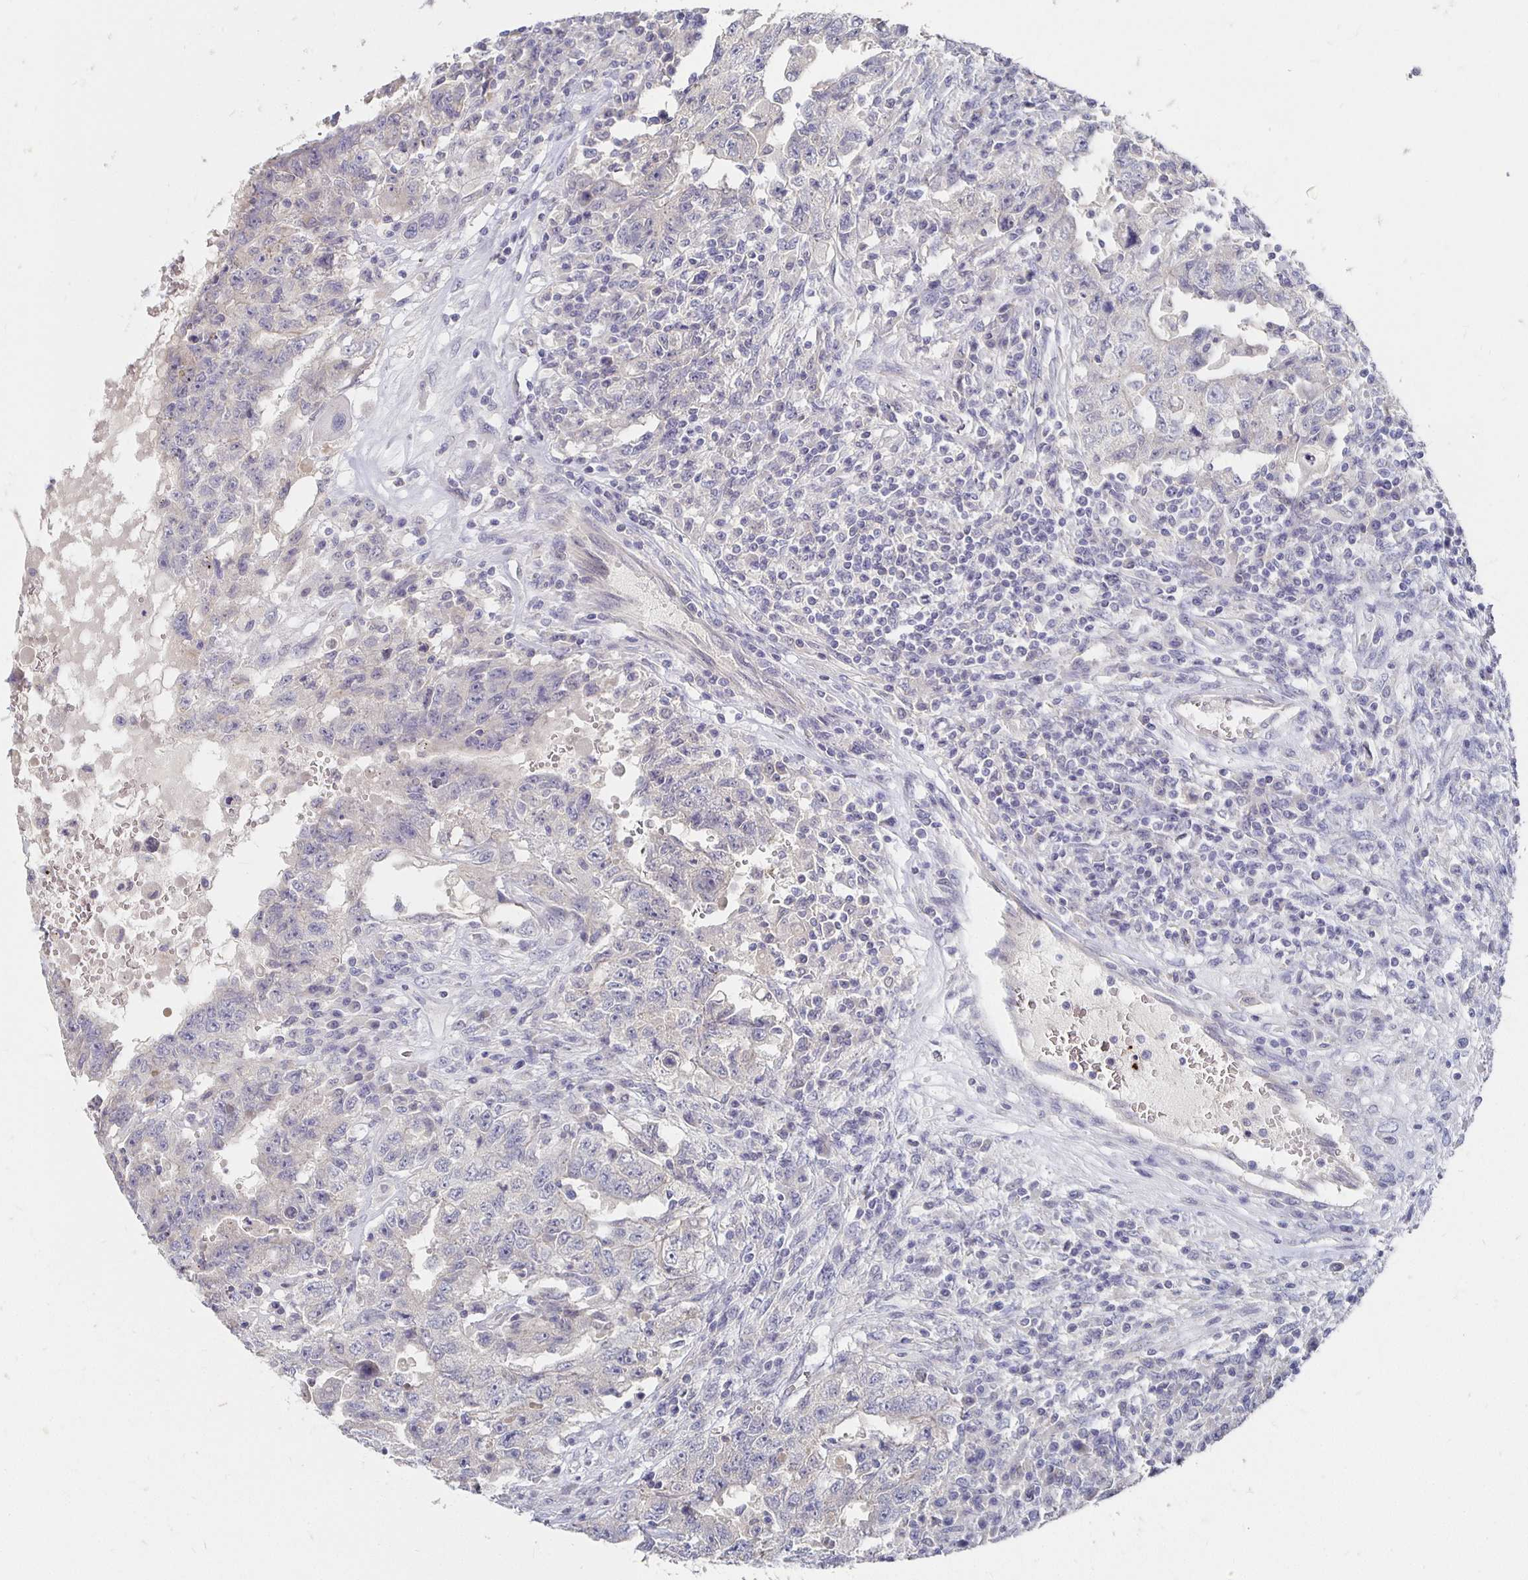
{"staining": {"intensity": "negative", "quantity": "none", "location": "none"}, "tissue": "testis cancer", "cell_type": "Tumor cells", "image_type": "cancer", "snomed": [{"axis": "morphology", "description": "Carcinoma, Embryonal, NOS"}, {"axis": "topography", "description": "Testis"}], "caption": "High magnification brightfield microscopy of embryonal carcinoma (testis) stained with DAB (3,3'-diaminobenzidine) (brown) and counterstained with hematoxylin (blue): tumor cells show no significant staining.", "gene": "FKRP", "patient": {"sex": "male", "age": 26}}